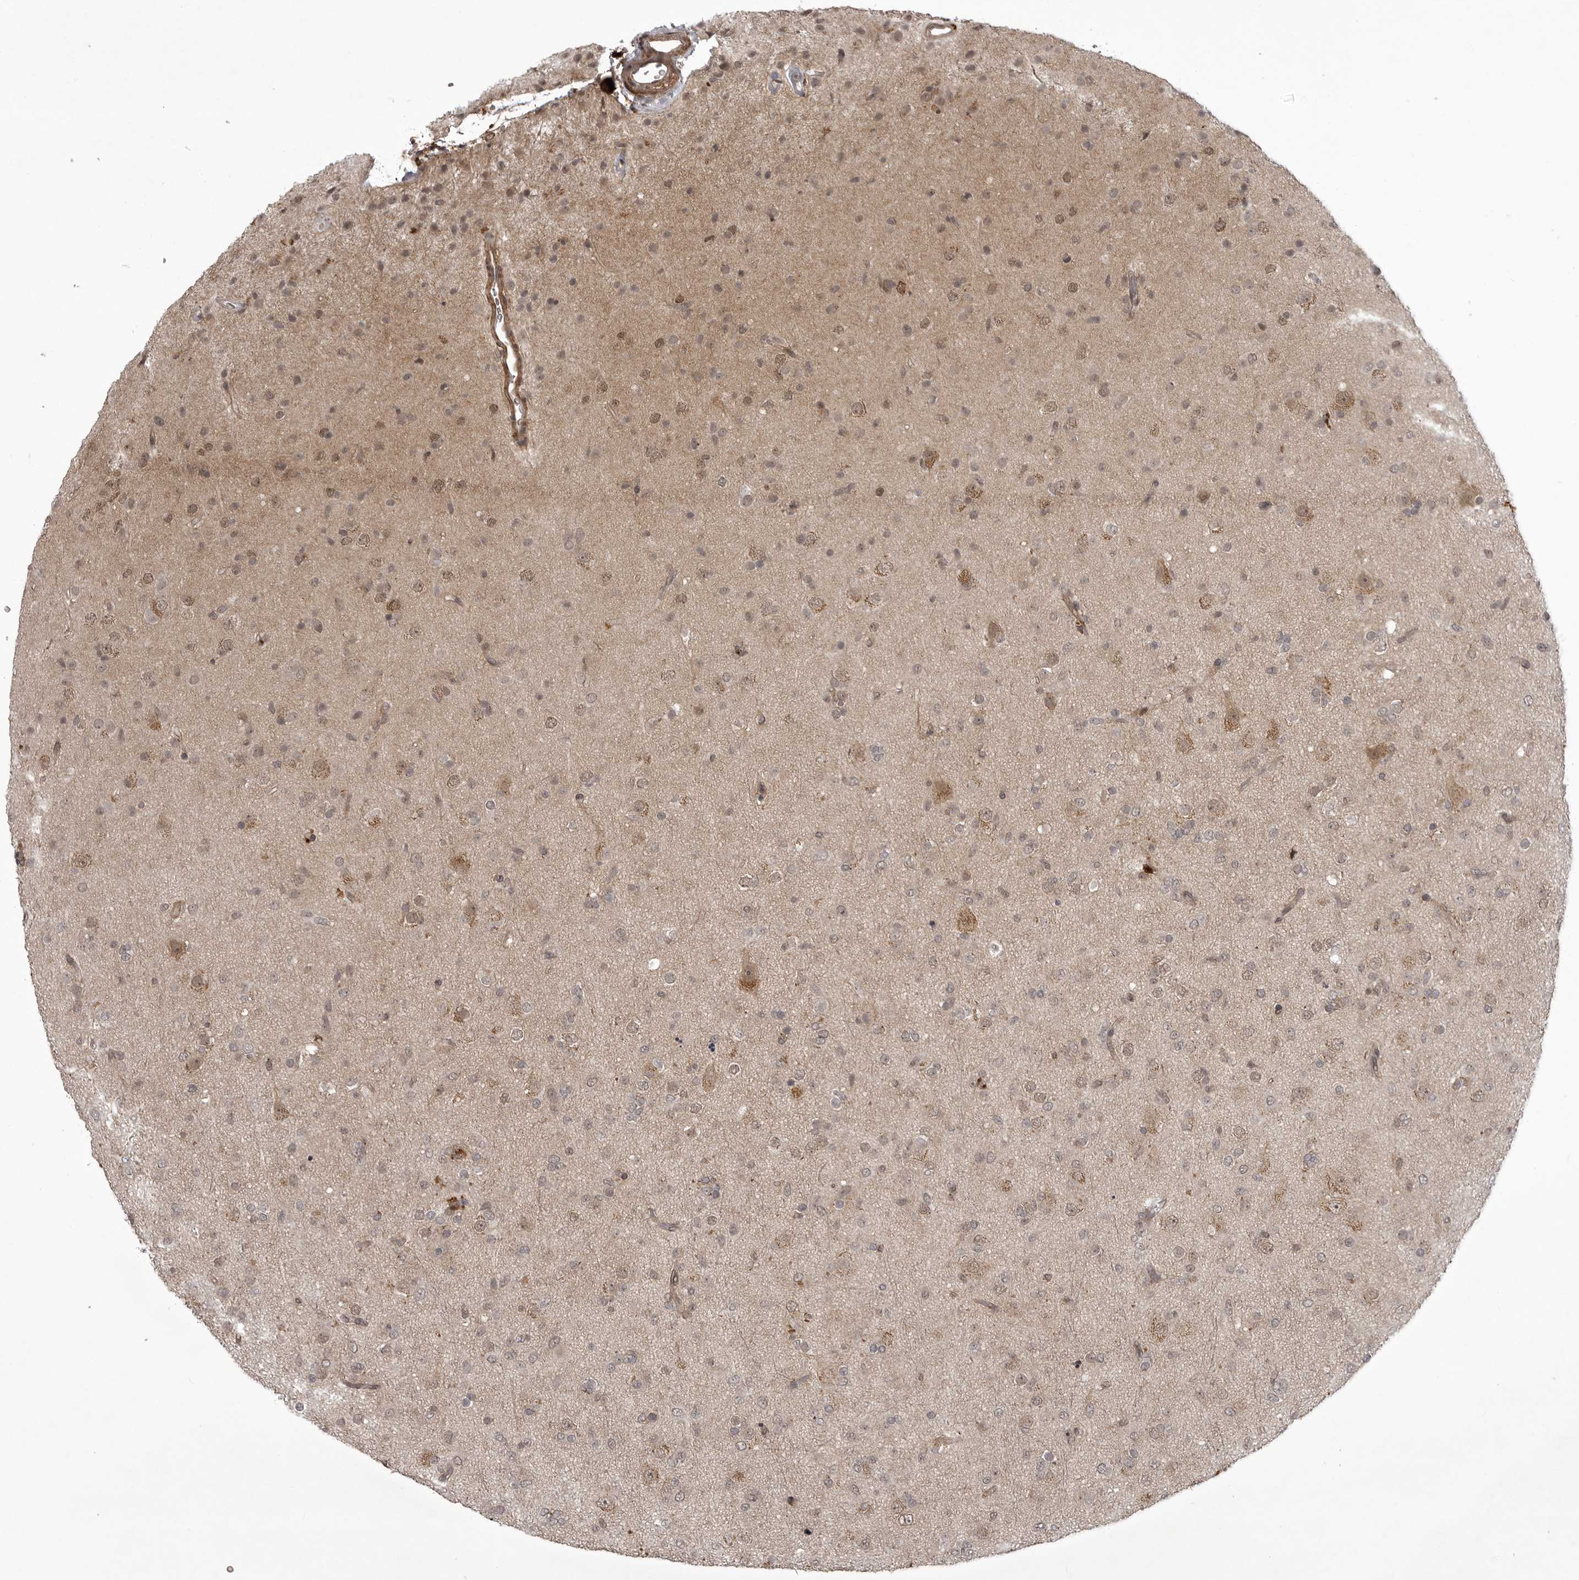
{"staining": {"intensity": "weak", "quantity": "25%-75%", "location": "cytoplasmic/membranous,nuclear"}, "tissue": "glioma", "cell_type": "Tumor cells", "image_type": "cancer", "snomed": [{"axis": "morphology", "description": "Glioma, malignant, Low grade"}, {"axis": "topography", "description": "Brain"}], "caption": "IHC (DAB) staining of glioma demonstrates weak cytoplasmic/membranous and nuclear protein positivity in about 25%-75% of tumor cells.", "gene": "SNX16", "patient": {"sex": "male", "age": 65}}